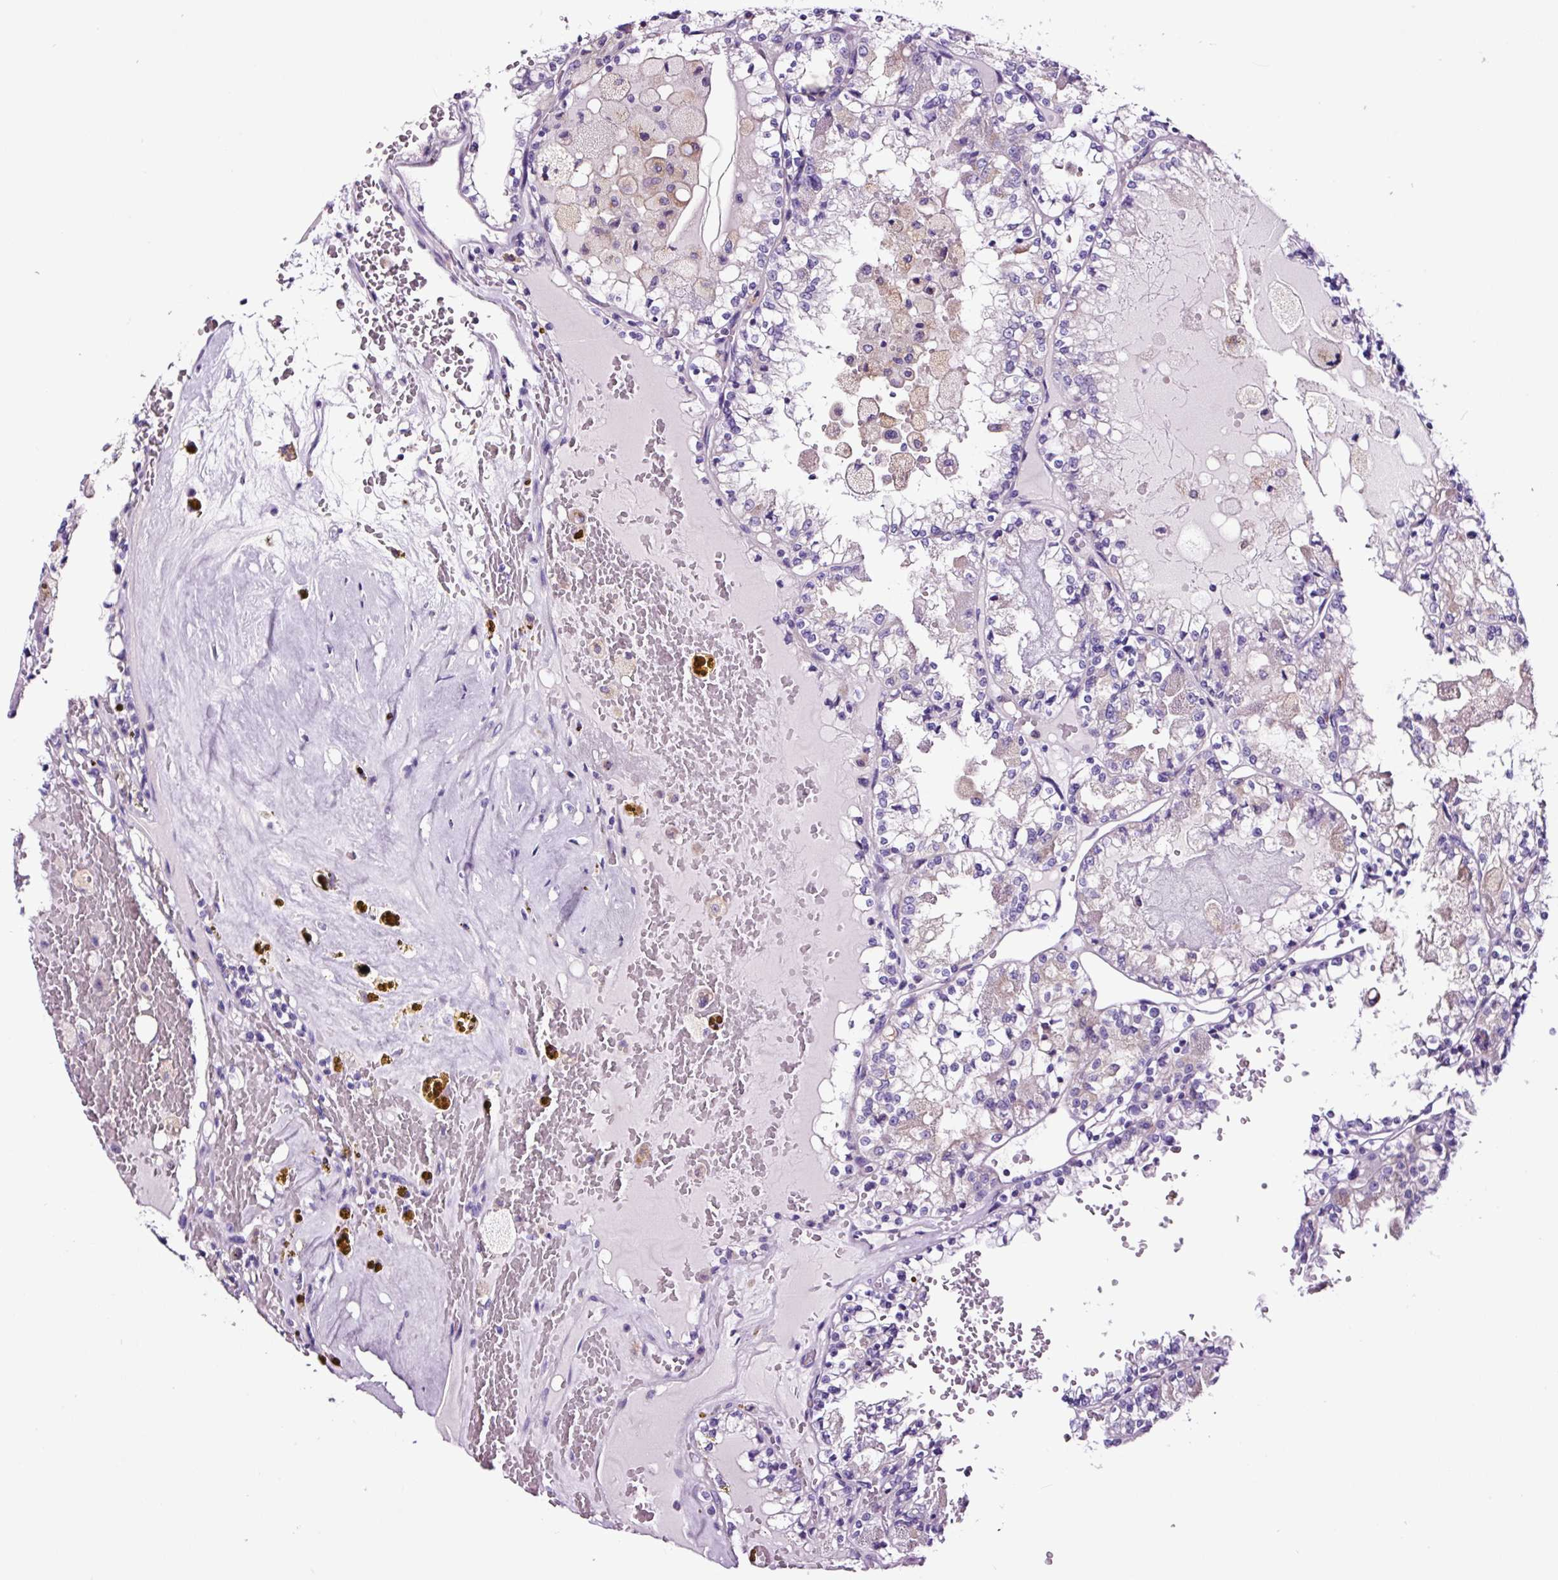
{"staining": {"intensity": "negative", "quantity": "none", "location": "none"}, "tissue": "renal cancer", "cell_type": "Tumor cells", "image_type": "cancer", "snomed": [{"axis": "morphology", "description": "Adenocarcinoma, NOS"}, {"axis": "topography", "description": "Kidney"}], "caption": "The photomicrograph exhibits no staining of tumor cells in renal cancer.", "gene": "FBXL7", "patient": {"sex": "female", "age": 56}}